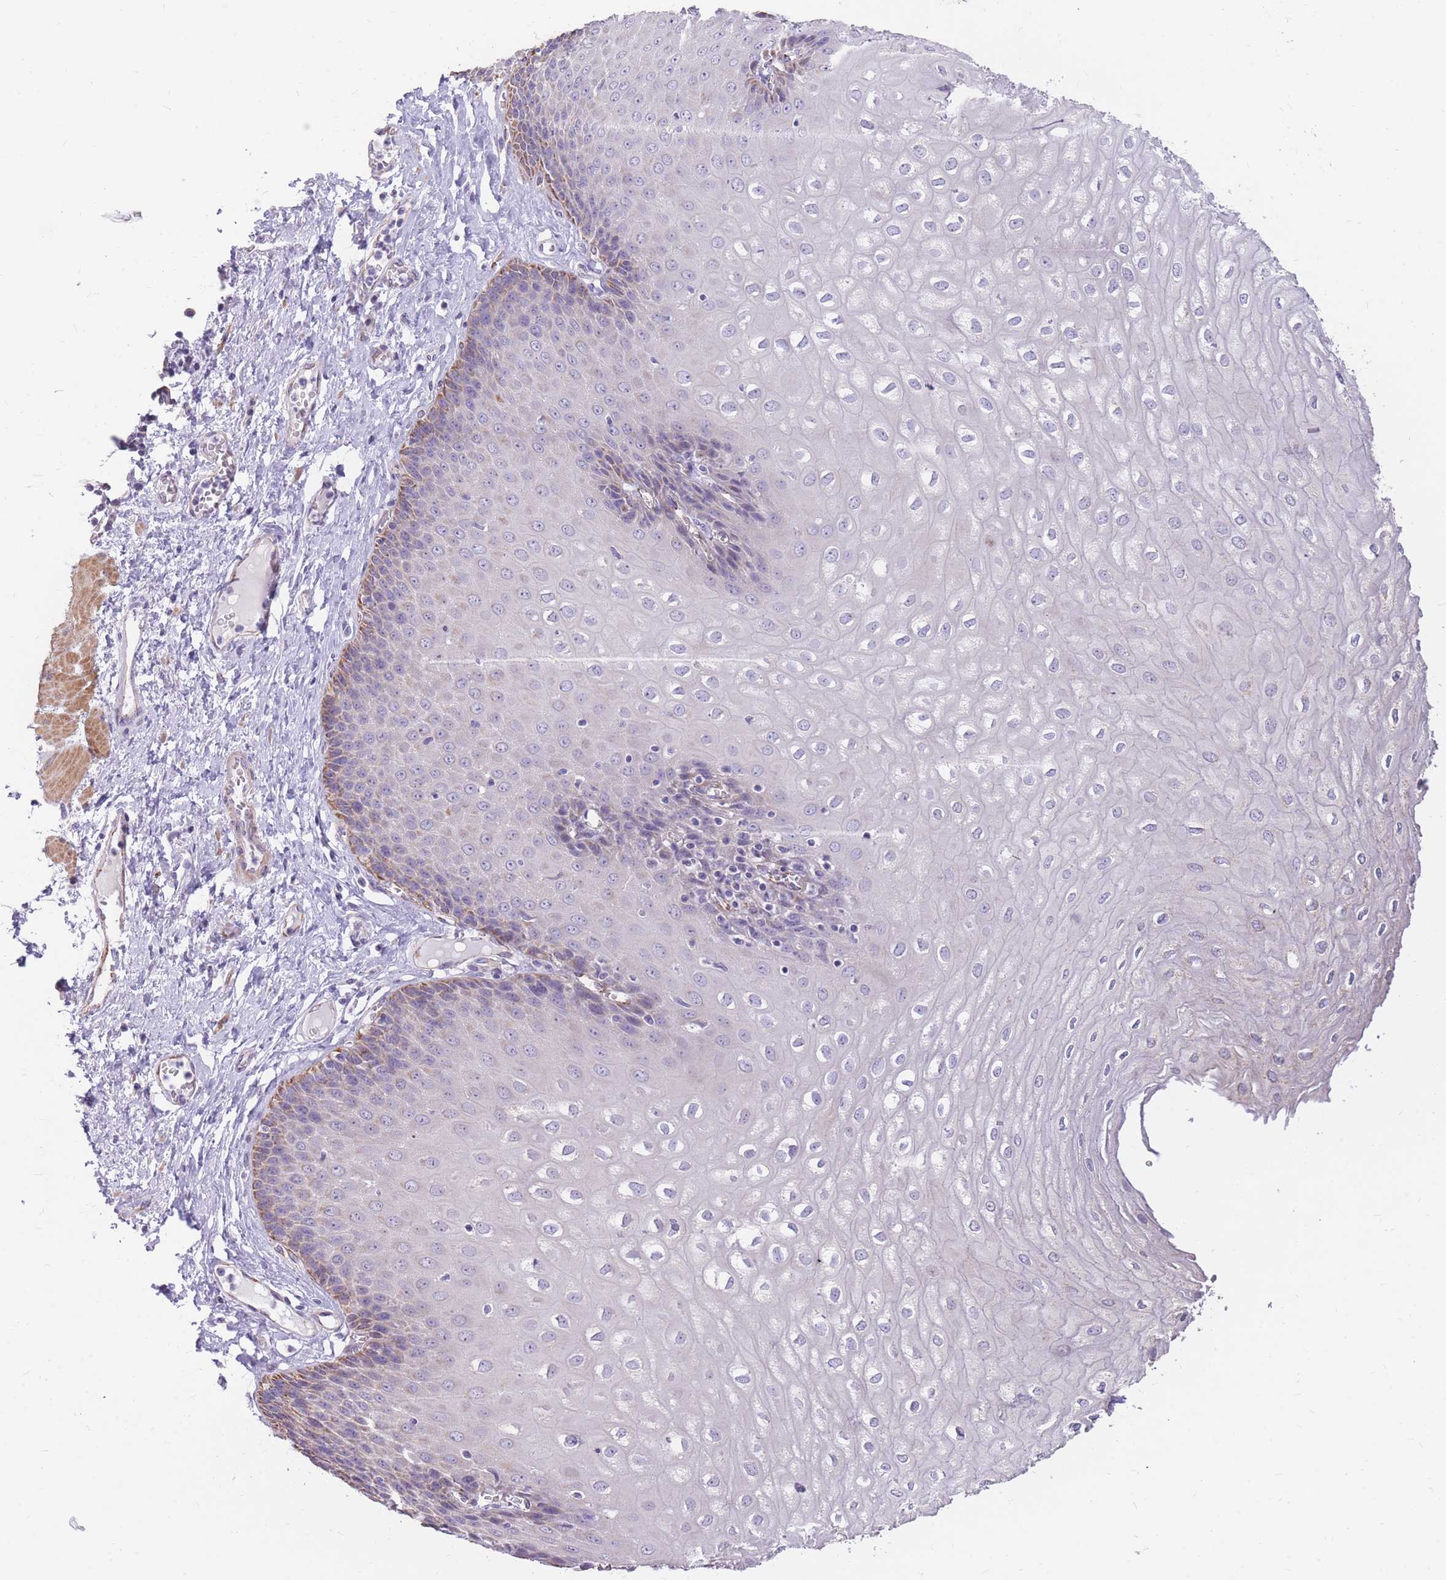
{"staining": {"intensity": "moderate", "quantity": "<25%", "location": "cytoplasmic/membranous"}, "tissue": "esophagus", "cell_type": "Squamous epithelial cells", "image_type": "normal", "snomed": [{"axis": "morphology", "description": "Normal tissue, NOS"}, {"axis": "topography", "description": "Esophagus"}], "caption": "A high-resolution image shows immunohistochemistry staining of unremarkable esophagus, which reveals moderate cytoplasmic/membranous expression in approximately <25% of squamous epithelial cells. (IHC, brightfield microscopy, high magnification).", "gene": "RNF170", "patient": {"sex": "male", "age": 60}}